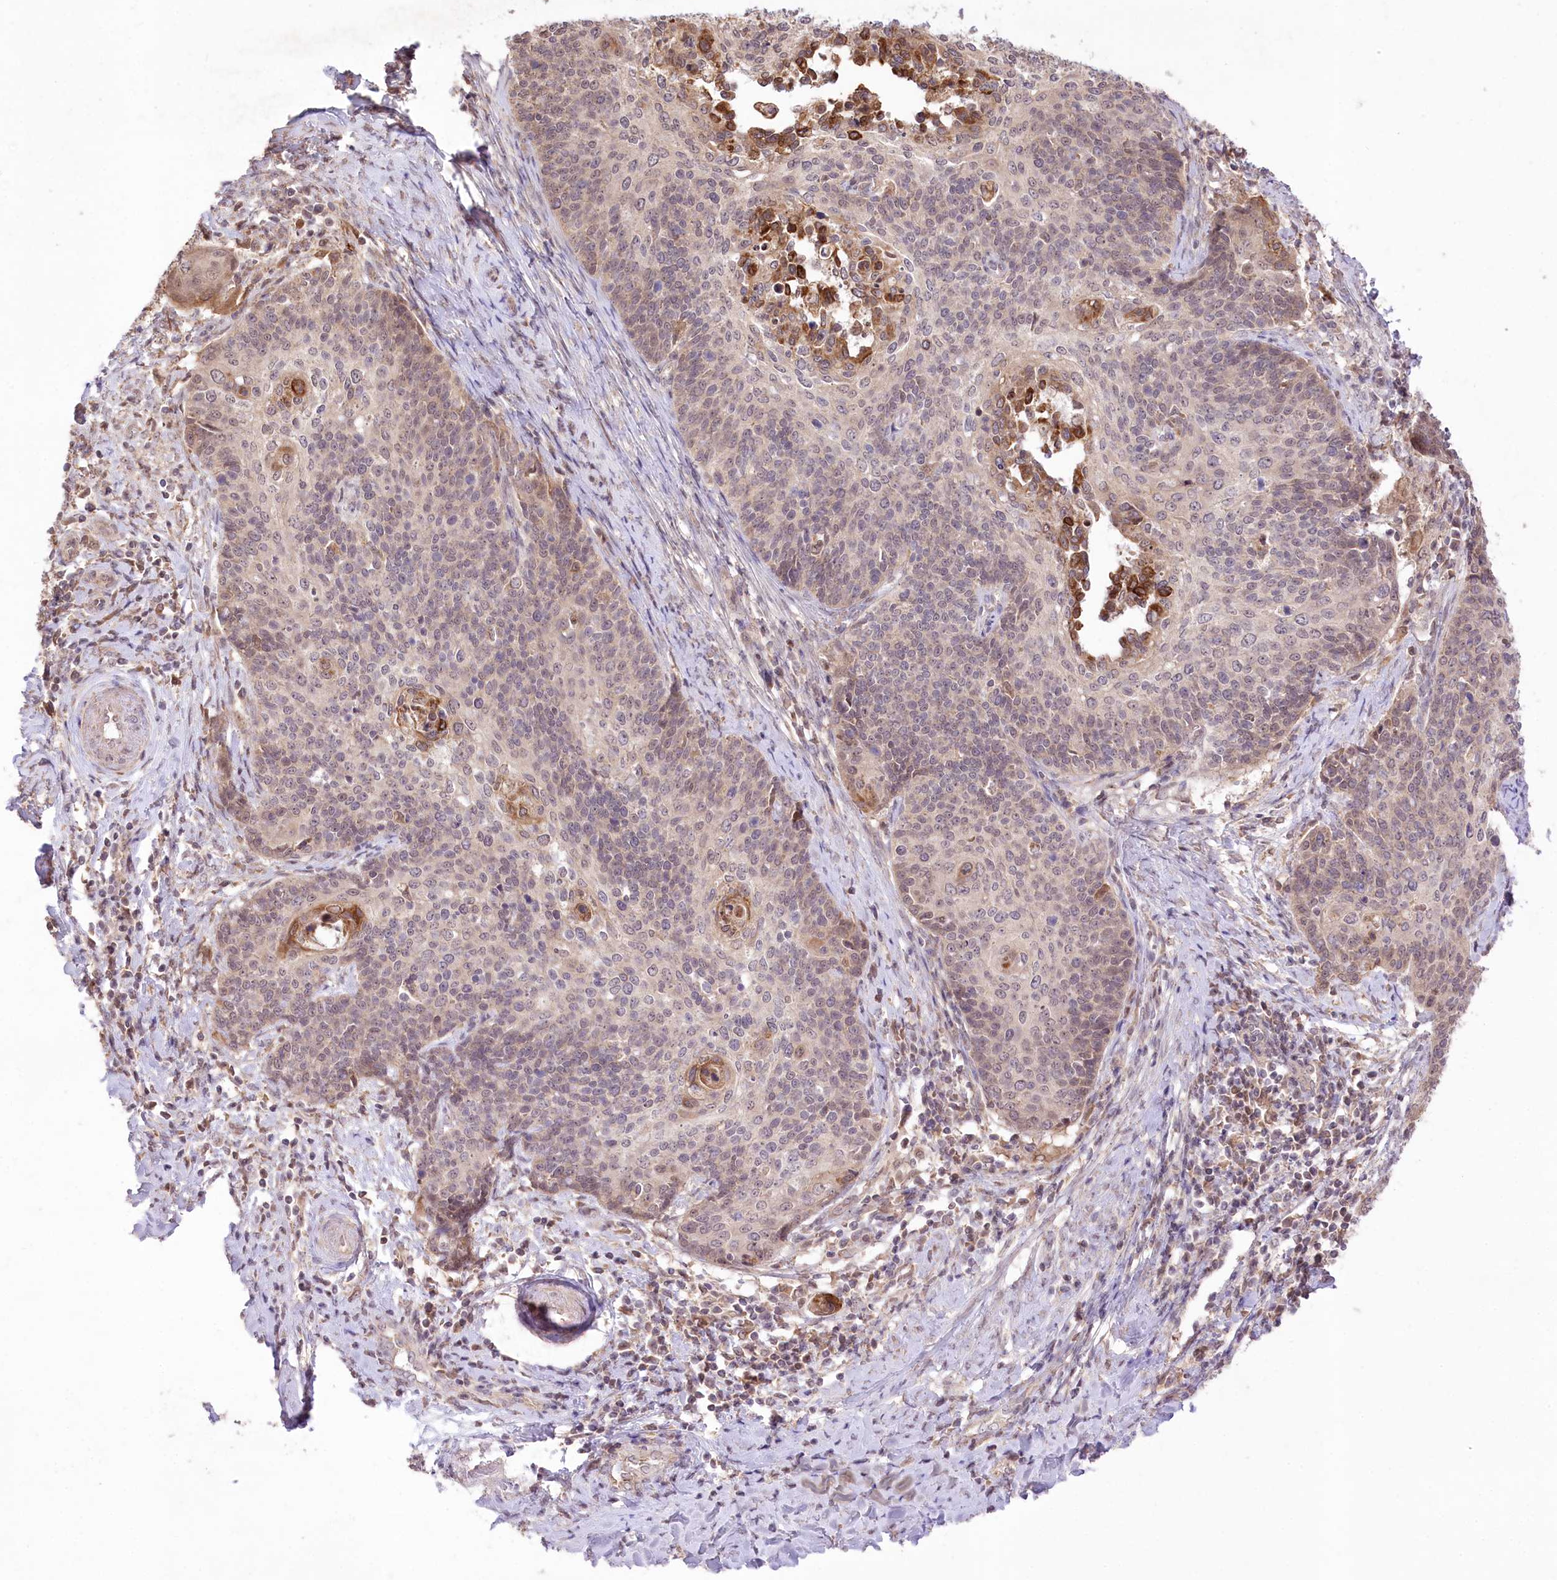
{"staining": {"intensity": "weak", "quantity": "25%-75%", "location": "cytoplasmic/membranous,nuclear"}, "tissue": "cervical cancer", "cell_type": "Tumor cells", "image_type": "cancer", "snomed": [{"axis": "morphology", "description": "Squamous cell carcinoma, NOS"}, {"axis": "topography", "description": "Cervix"}], "caption": "Weak cytoplasmic/membranous and nuclear positivity is appreciated in approximately 25%-75% of tumor cells in squamous cell carcinoma (cervical).", "gene": "HELT", "patient": {"sex": "female", "age": 39}}